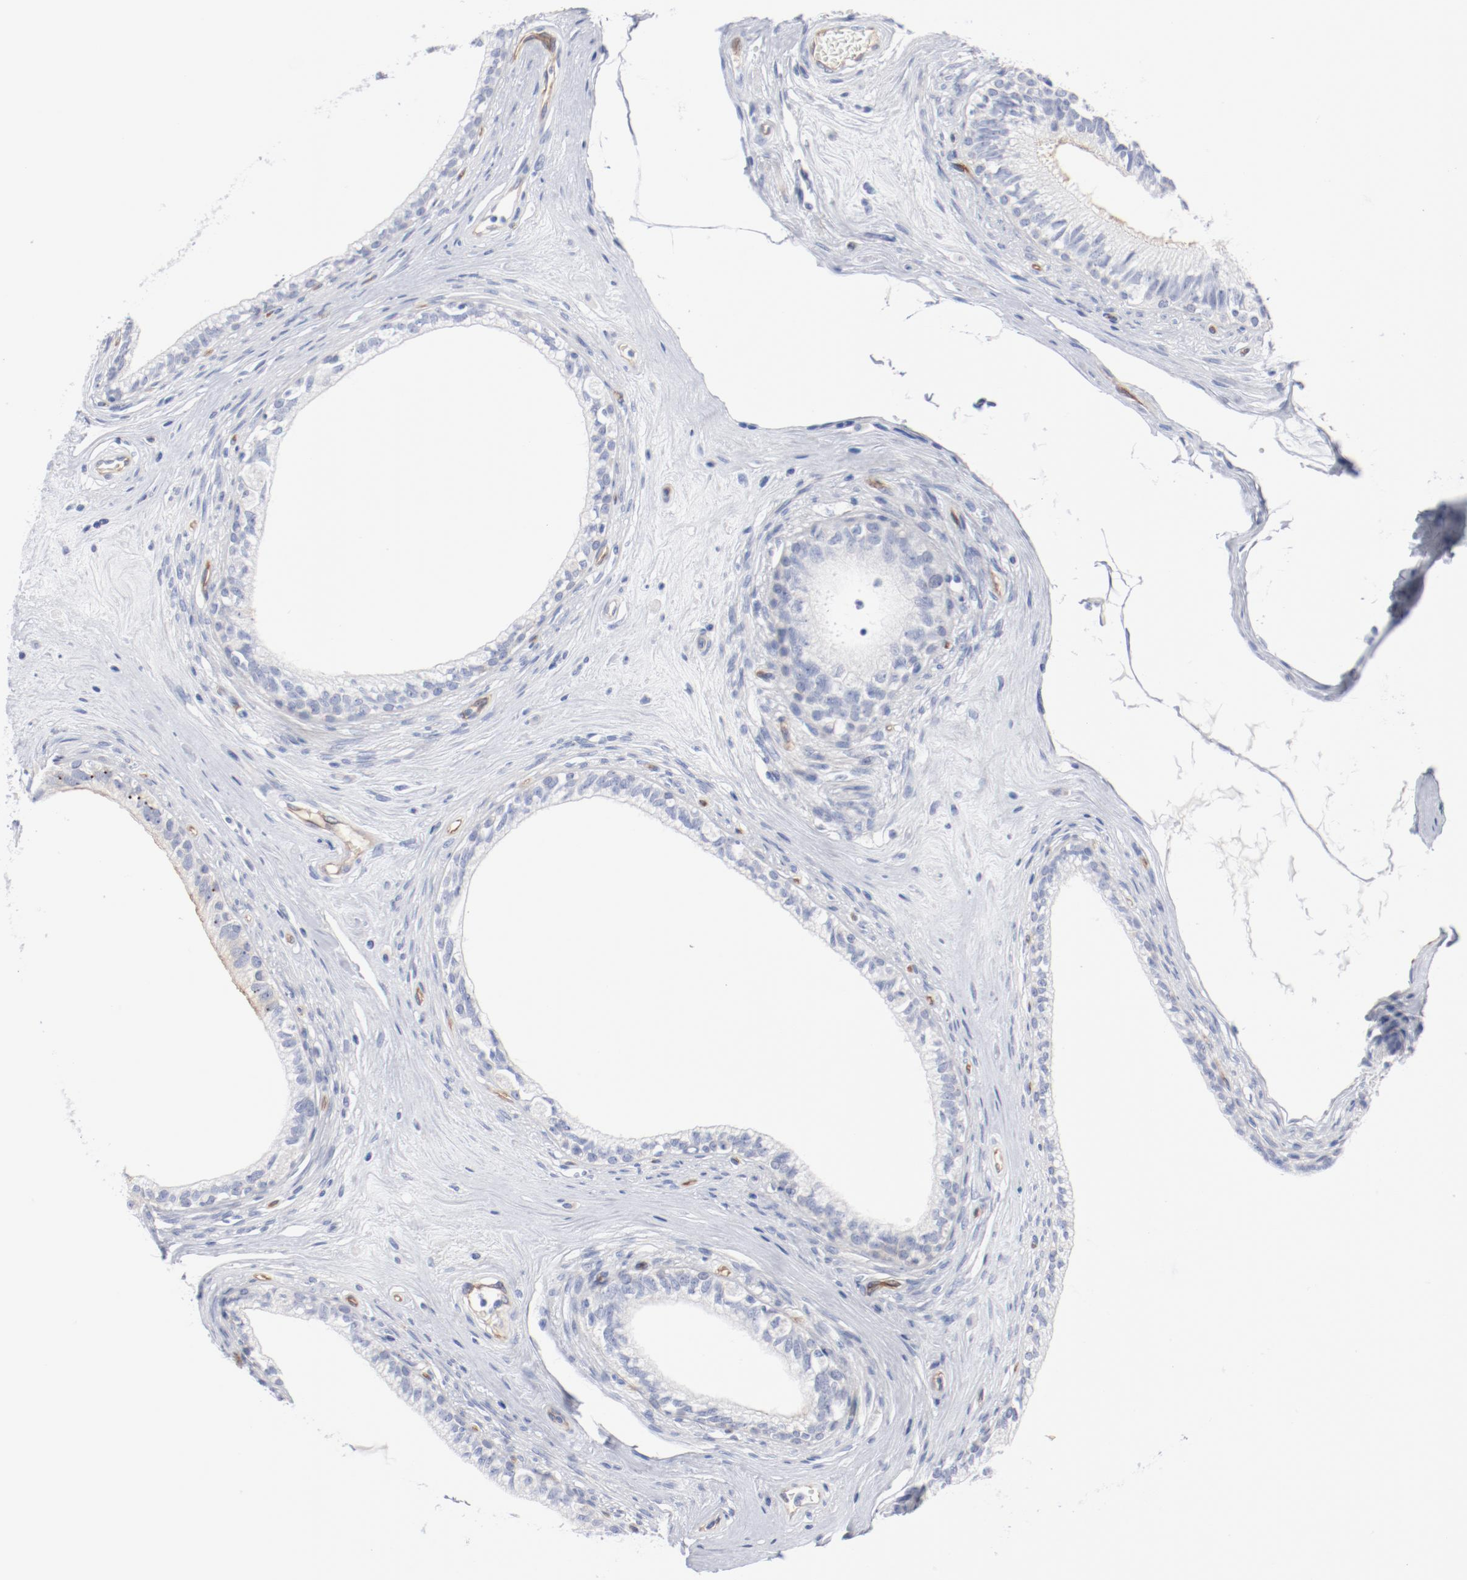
{"staining": {"intensity": "moderate", "quantity": "25%-75%", "location": "cytoplasmic/membranous"}, "tissue": "epididymis", "cell_type": "Glandular cells", "image_type": "normal", "snomed": [{"axis": "morphology", "description": "Normal tissue, NOS"}, {"axis": "morphology", "description": "Inflammation, NOS"}, {"axis": "topography", "description": "Epididymis"}], "caption": "Immunohistochemistry image of unremarkable human epididymis stained for a protein (brown), which displays medium levels of moderate cytoplasmic/membranous staining in about 25%-75% of glandular cells.", "gene": "SHANK3", "patient": {"sex": "male", "age": 84}}